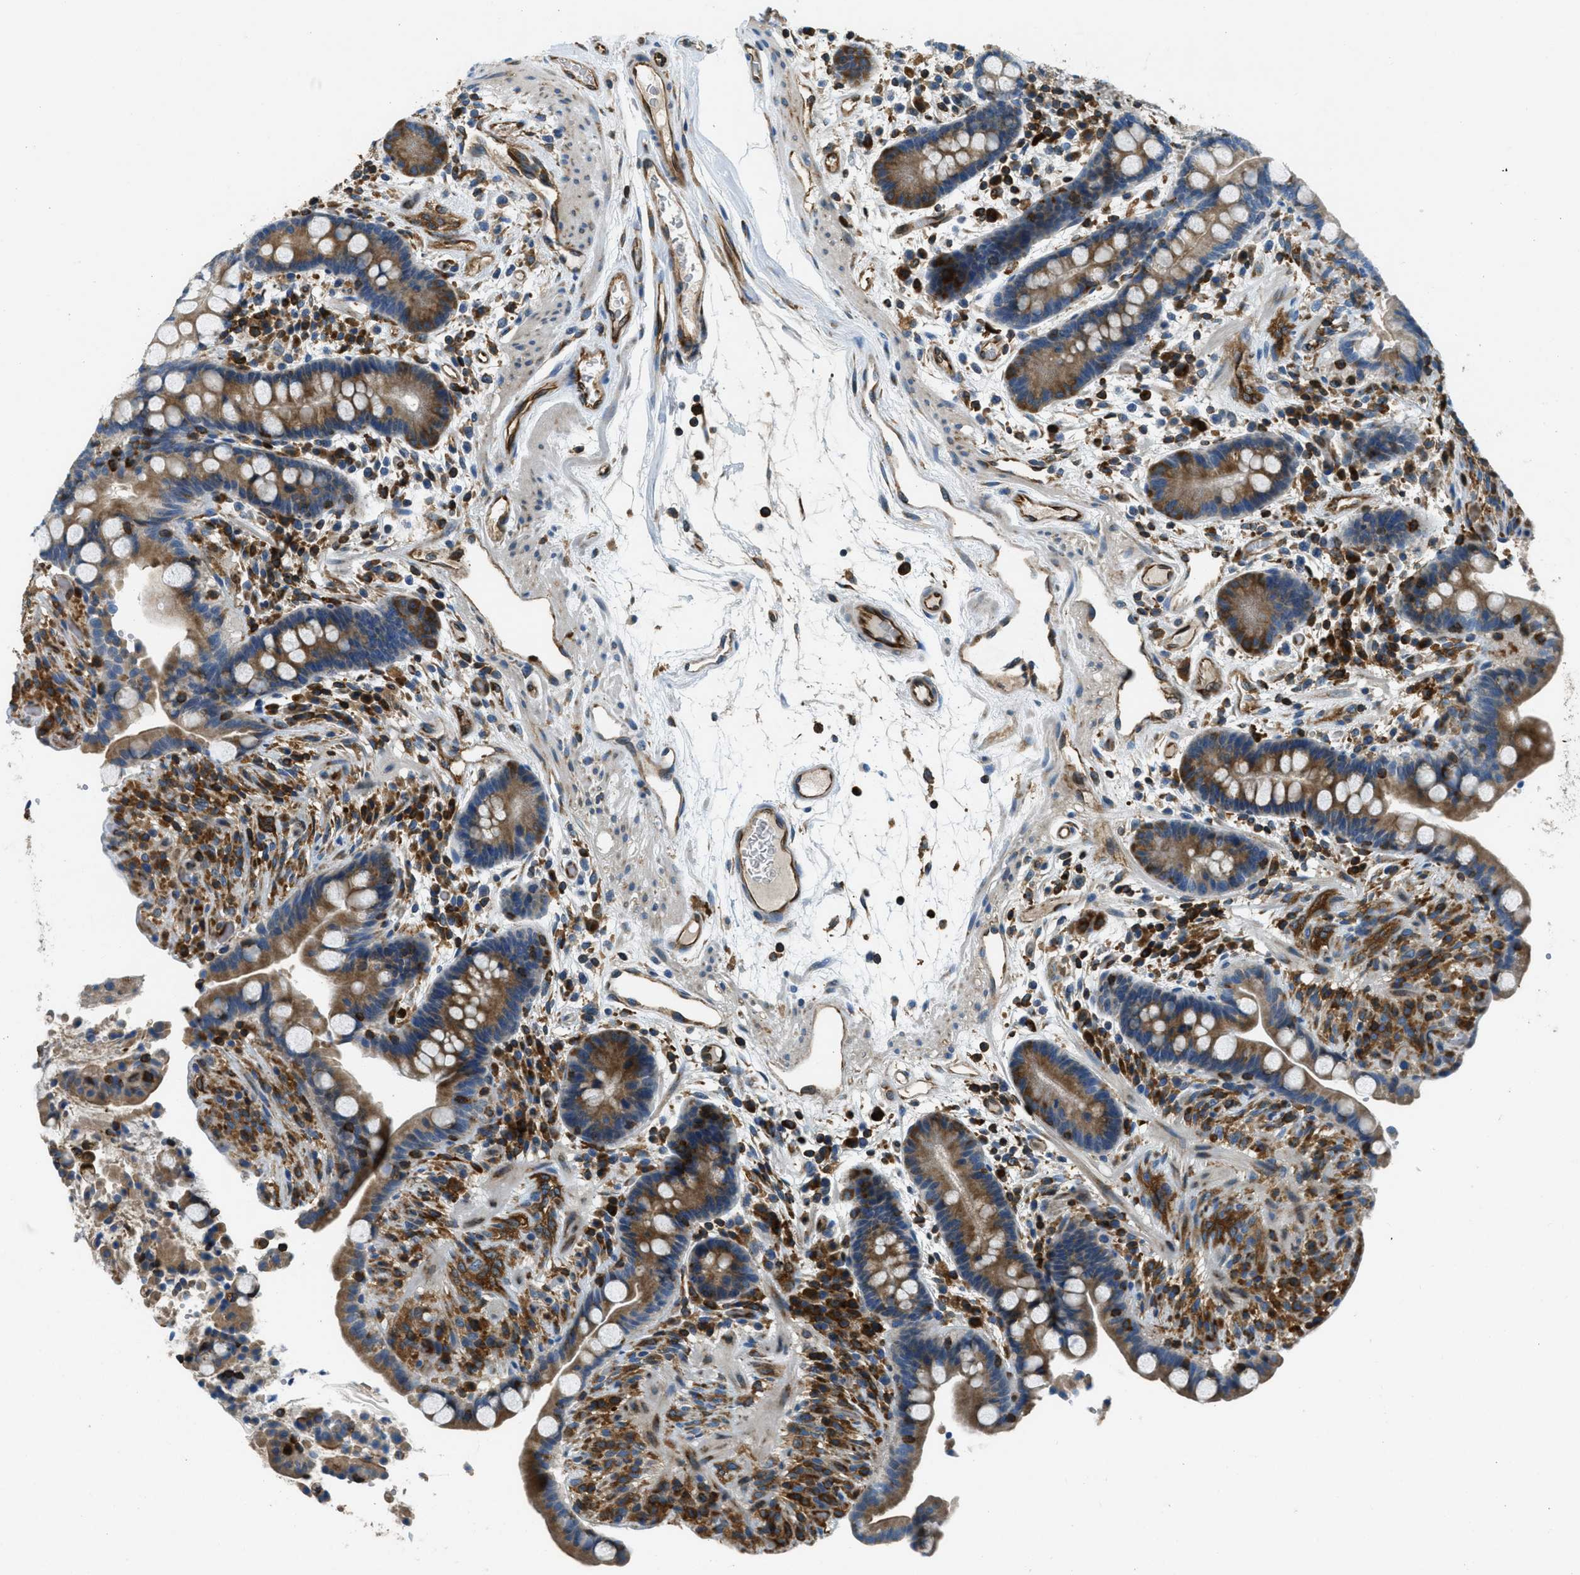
{"staining": {"intensity": "moderate", "quantity": ">75%", "location": "cytoplasmic/membranous"}, "tissue": "colon", "cell_type": "Endothelial cells", "image_type": "normal", "snomed": [{"axis": "morphology", "description": "Normal tissue, NOS"}, {"axis": "topography", "description": "Colon"}], "caption": "Endothelial cells reveal medium levels of moderate cytoplasmic/membranous staining in about >75% of cells in unremarkable colon. (DAB IHC with brightfield microscopy, high magnification).", "gene": "GIMAP8", "patient": {"sex": "male", "age": 73}}